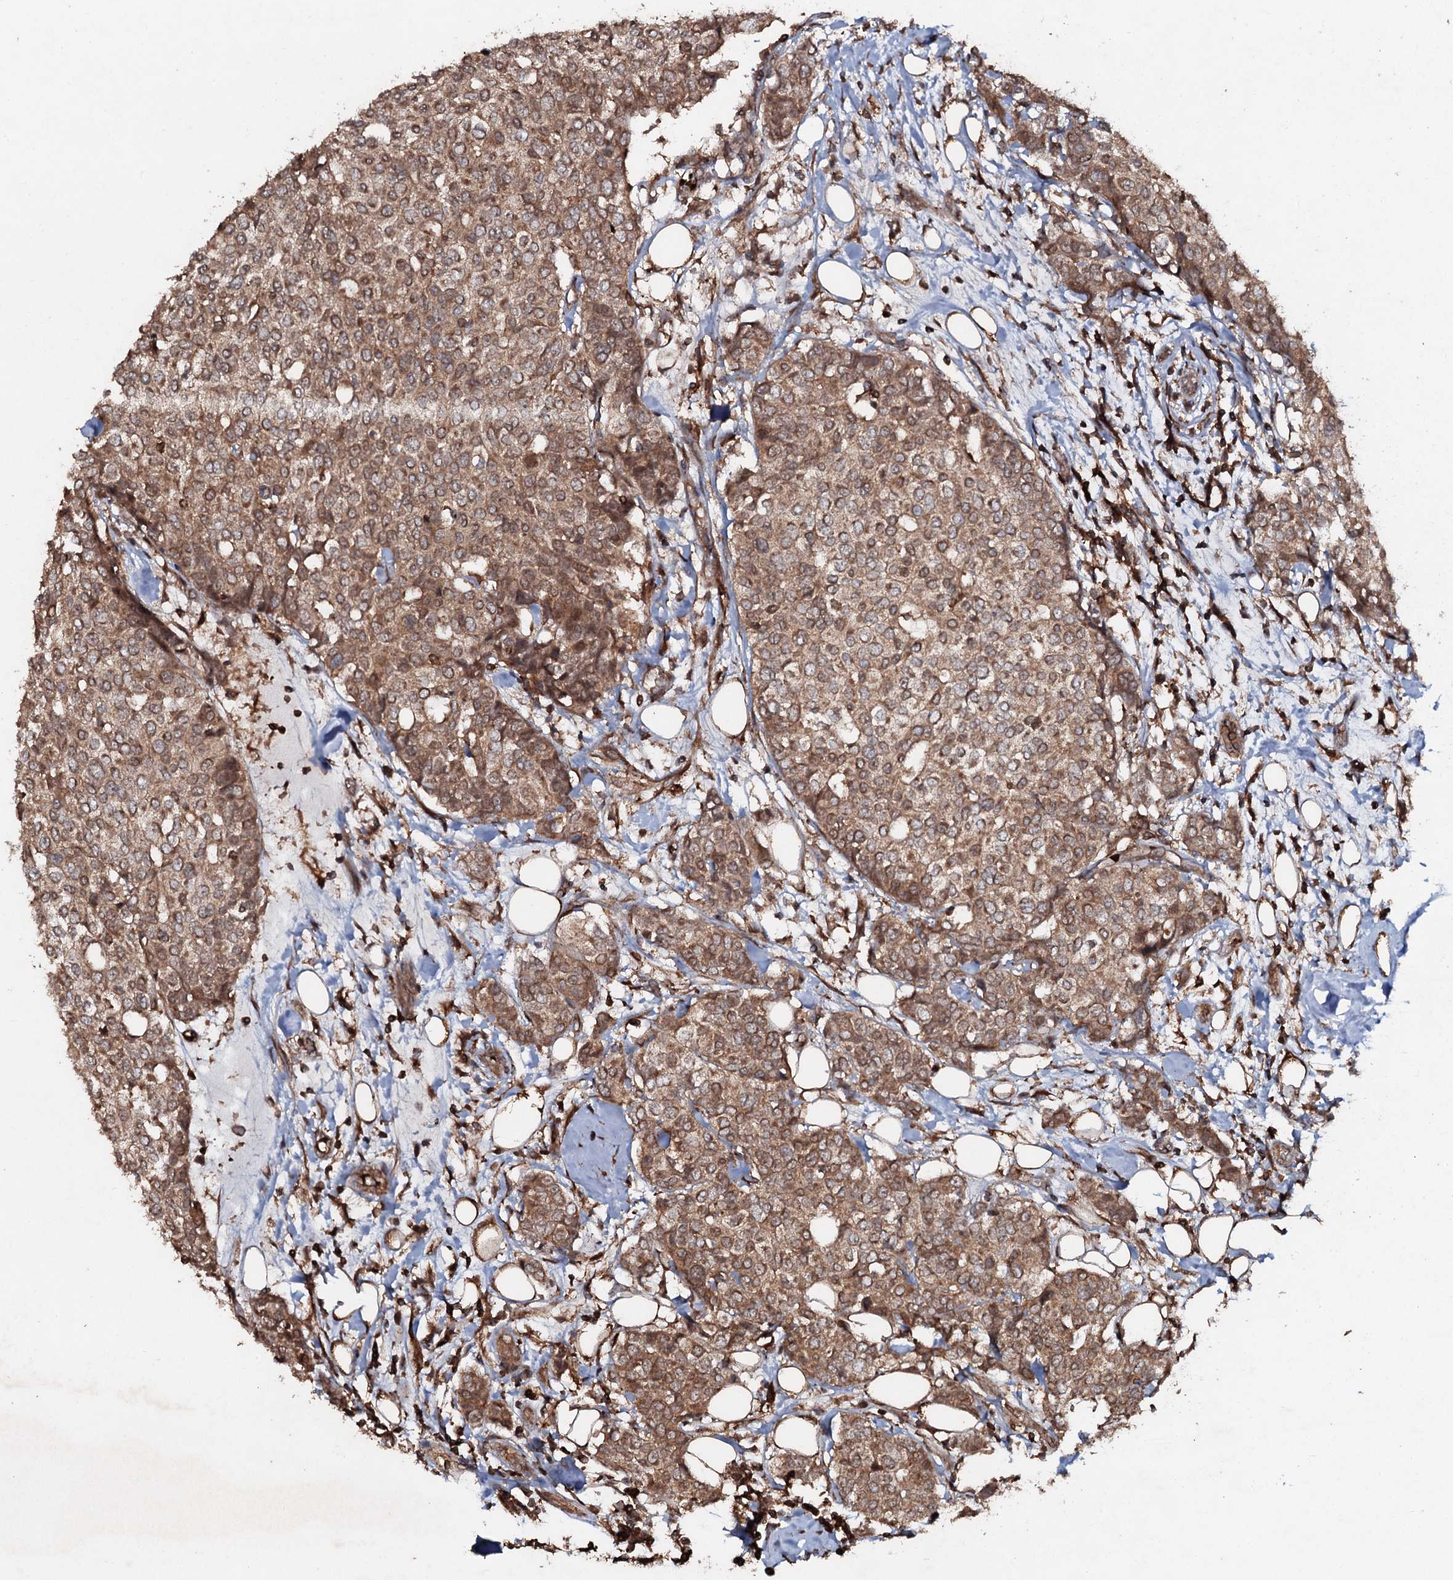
{"staining": {"intensity": "moderate", "quantity": ">75%", "location": "cytoplasmic/membranous"}, "tissue": "breast cancer", "cell_type": "Tumor cells", "image_type": "cancer", "snomed": [{"axis": "morphology", "description": "Lobular carcinoma"}, {"axis": "topography", "description": "Breast"}], "caption": "The image shows a brown stain indicating the presence of a protein in the cytoplasmic/membranous of tumor cells in breast cancer.", "gene": "ADGRG3", "patient": {"sex": "female", "age": 51}}